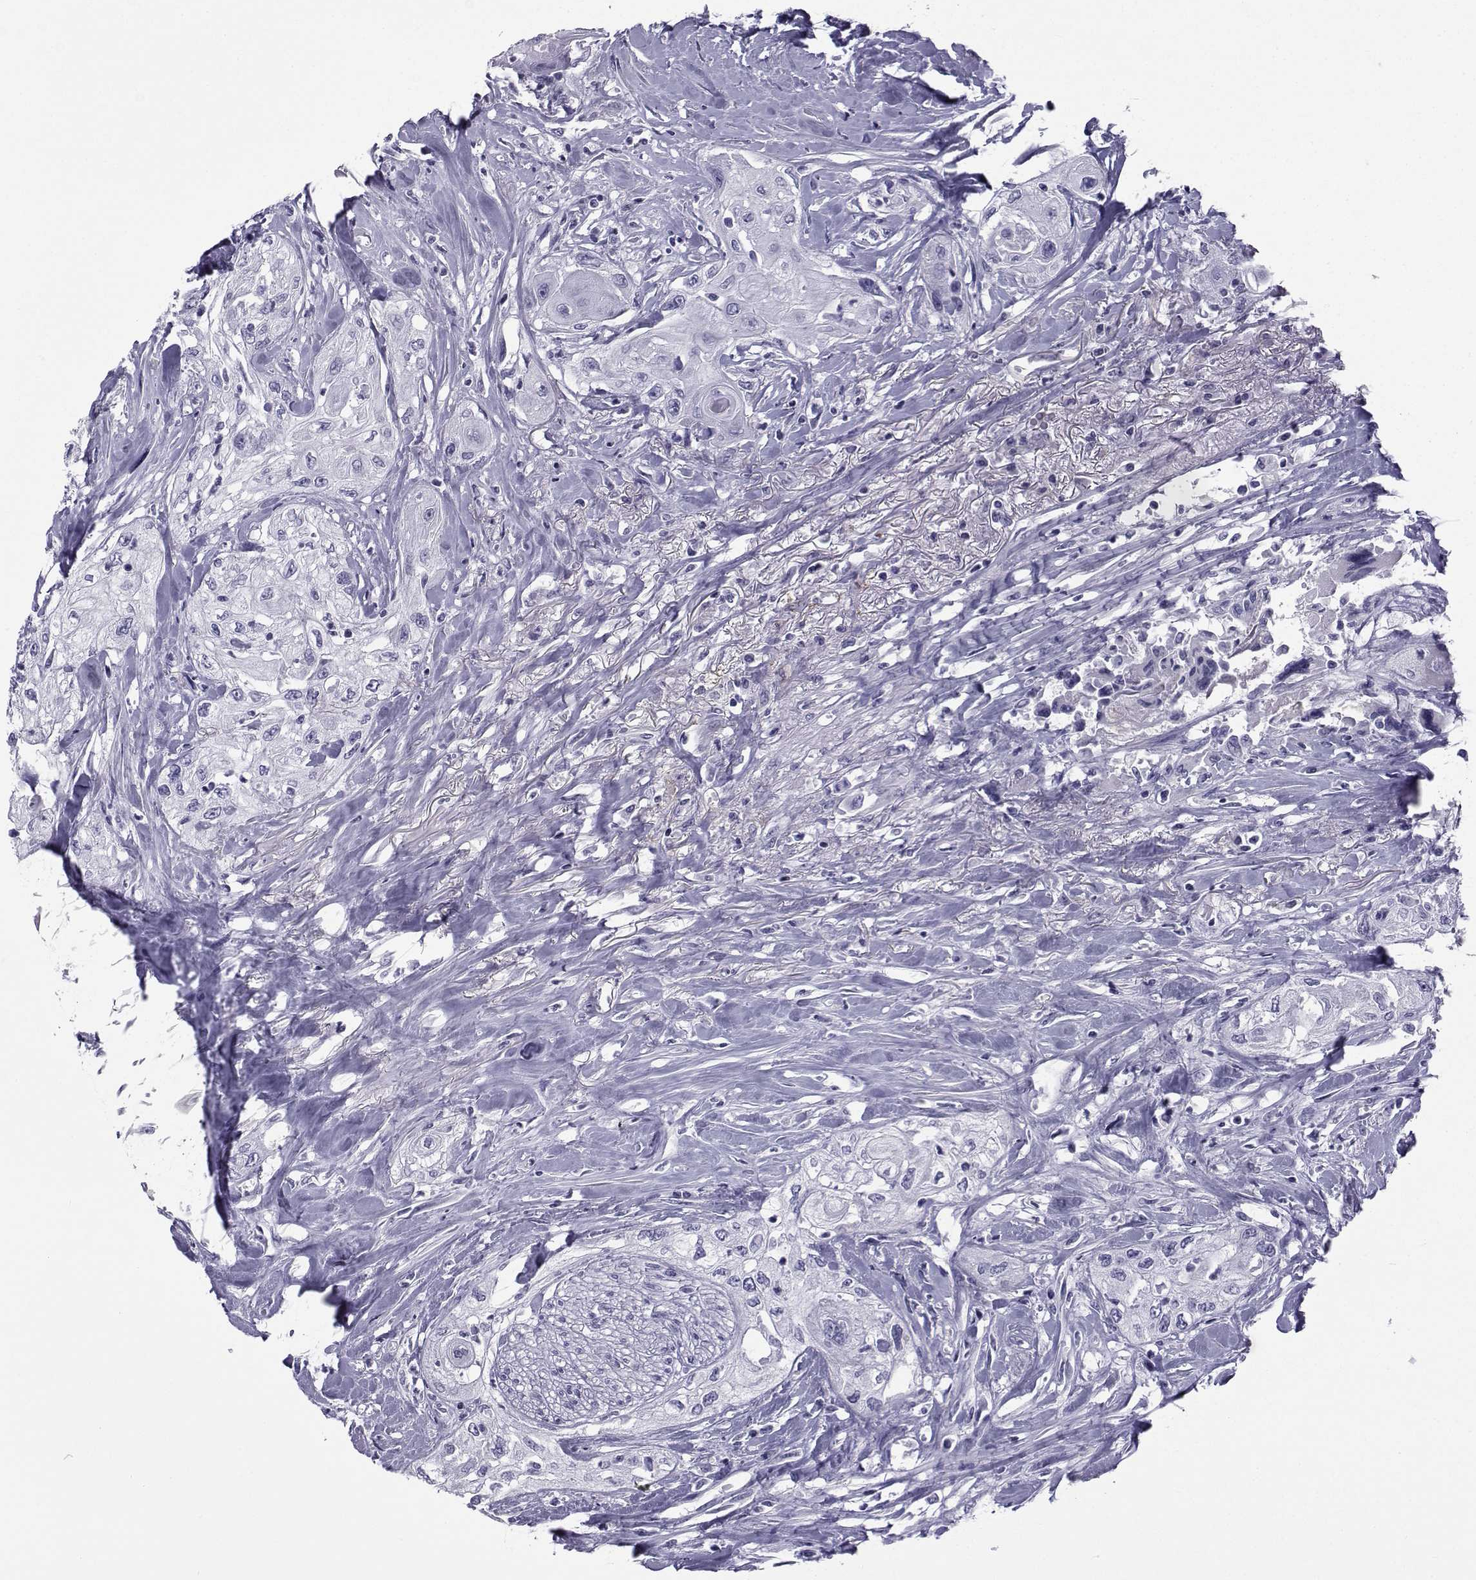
{"staining": {"intensity": "negative", "quantity": "none", "location": "none"}, "tissue": "head and neck cancer", "cell_type": "Tumor cells", "image_type": "cancer", "snomed": [{"axis": "morphology", "description": "Normal tissue, NOS"}, {"axis": "morphology", "description": "Squamous cell carcinoma, NOS"}, {"axis": "topography", "description": "Oral tissue"}, {"axis": "topography", "description": "Peripheral nerve tissue"}, {"axis": "topography", "description": "Head-Neck"}], "caption": "This is a histopathology image of IHC staining of head and neck cancer, which shows no expression in tumor cells.", "gene": "SPANXD", "patient": {"sex": "female", "age": 59}}